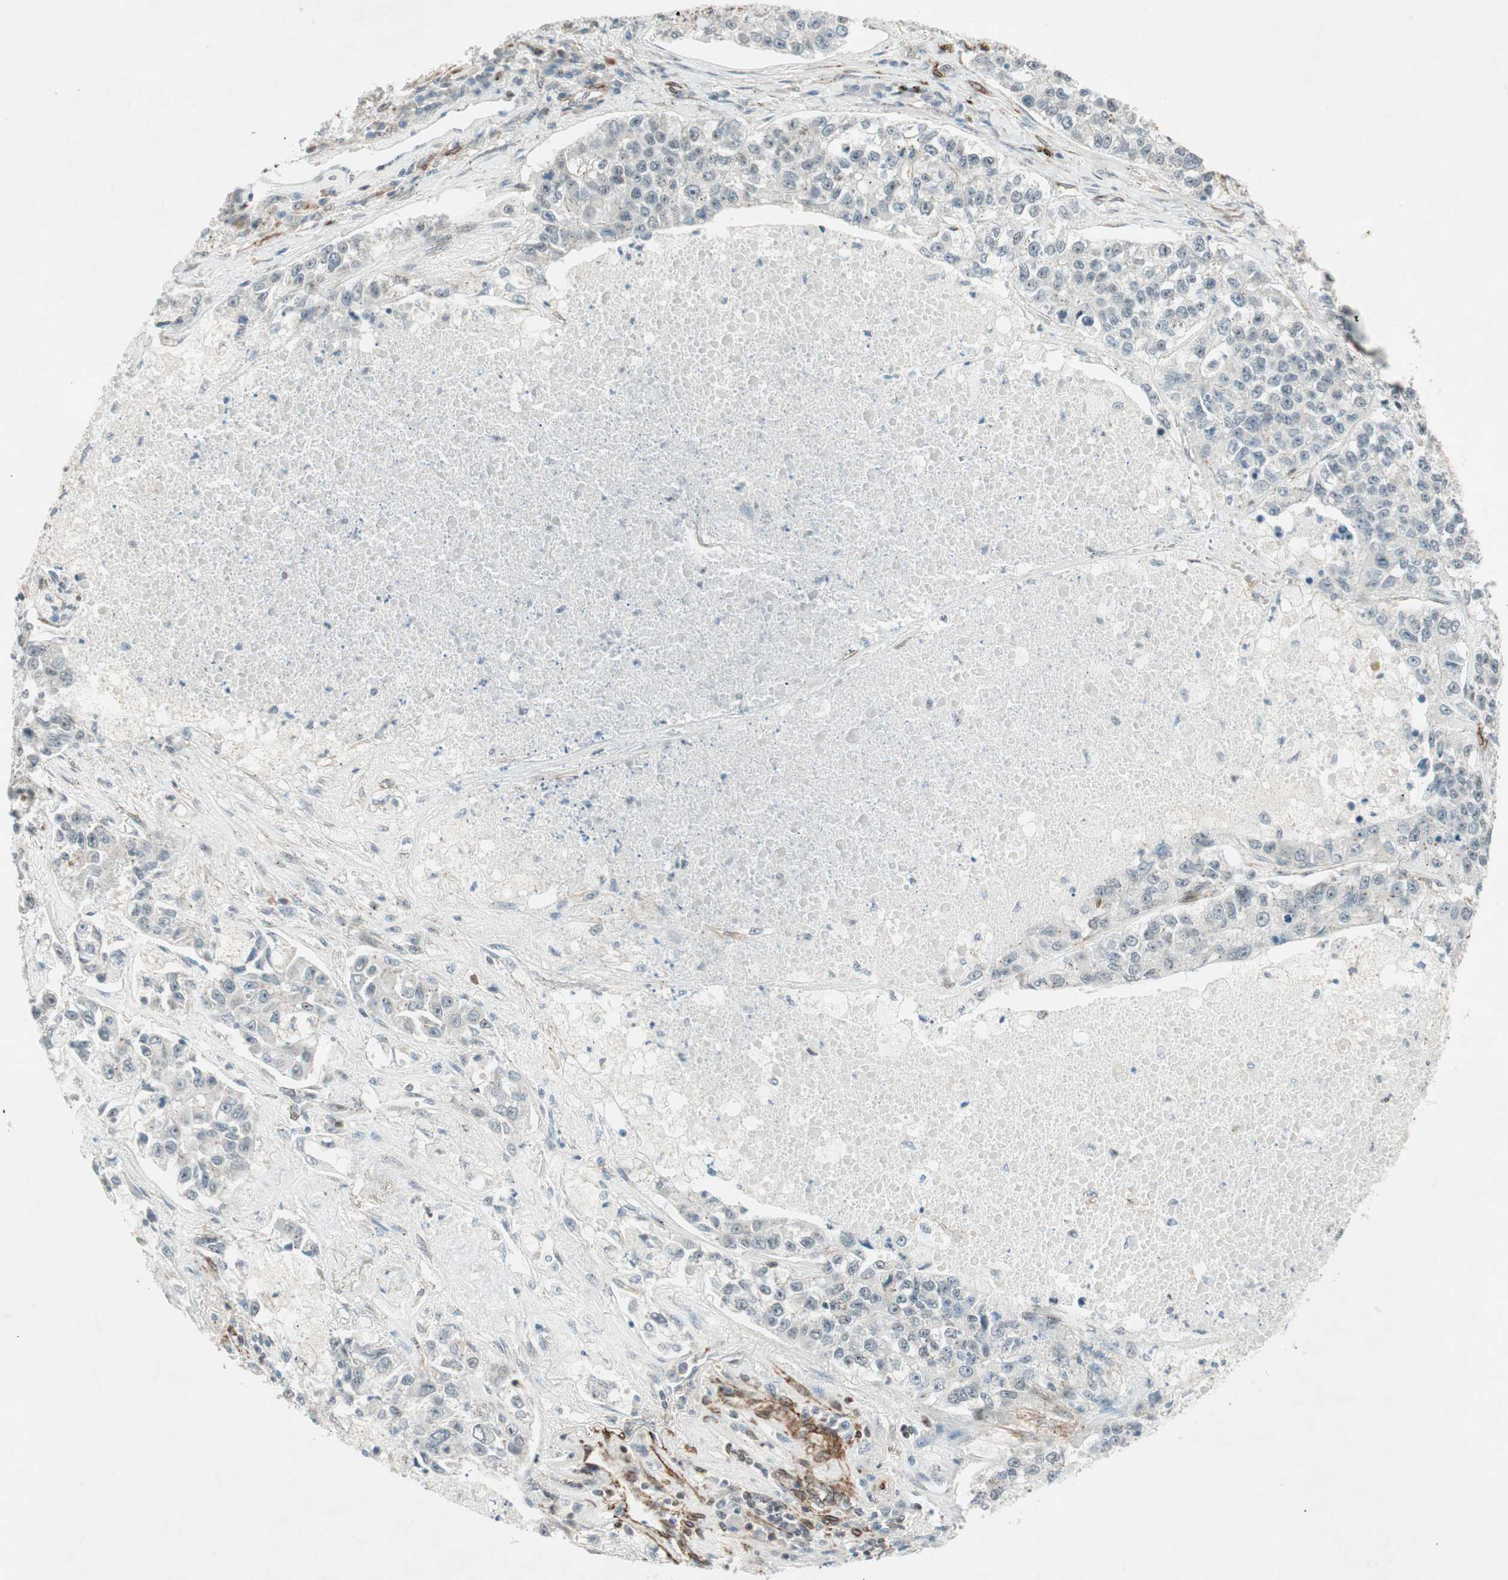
{"staining": {"intensity": "negative", "quantity": "none", "location": "none"}, "tissue": "lung cancer", "cell_type": "Tumor cells", "image_type": "cancer", "snomed": [{"axis": "morphology", "description": "Adenocarcinoma, NOS"}, {"axis": "topography", "description": "Lung"}], "caption": "Tumor cells show no significant expression in lung cancer. (DAB IHC, high magnification).", "gene": "CDK19", "patient": {"sex": "male", "age": 49}}